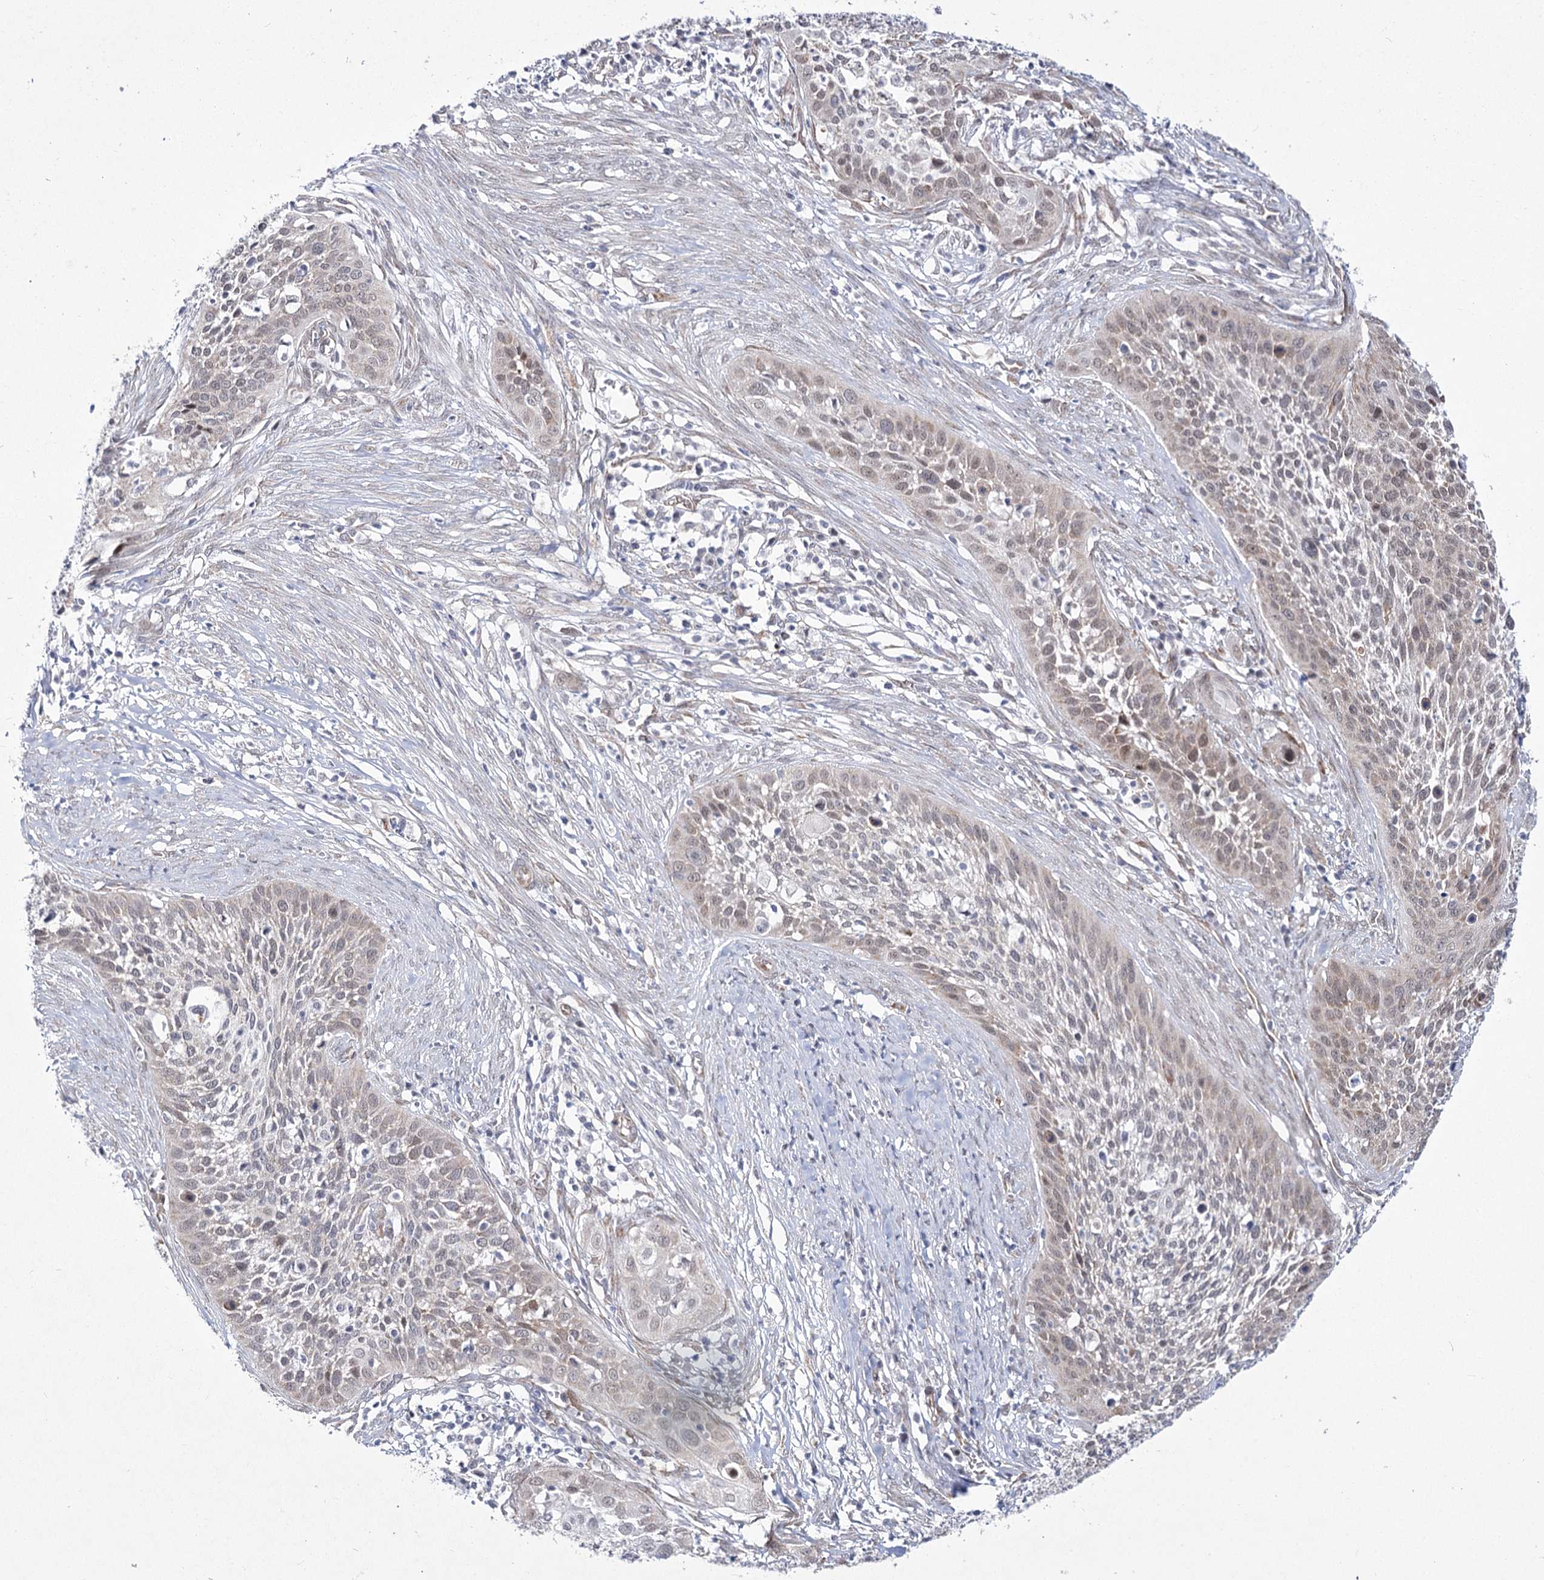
{"staining": {"intensity": "weak", "quantity": "25%-75%", "location": "nuclear"}, "tissue": "cervical cancer", "cell_type": "Tumor cells", "image_type": "cancer", "snomed": [{"axis": "morphology", "description": "Squamous cell carcinoma, NOS"}, {"axis": "topography", "description": "Cervix"}], "caption": "Human cervical cancer (squamous cell carcinoma) stained for a protein (brown) shows weak nuclear positive staining in about 25%-75% of tumor cells.", "gene": "YBX3", "patient": {"sex": "female", "age": 34}}